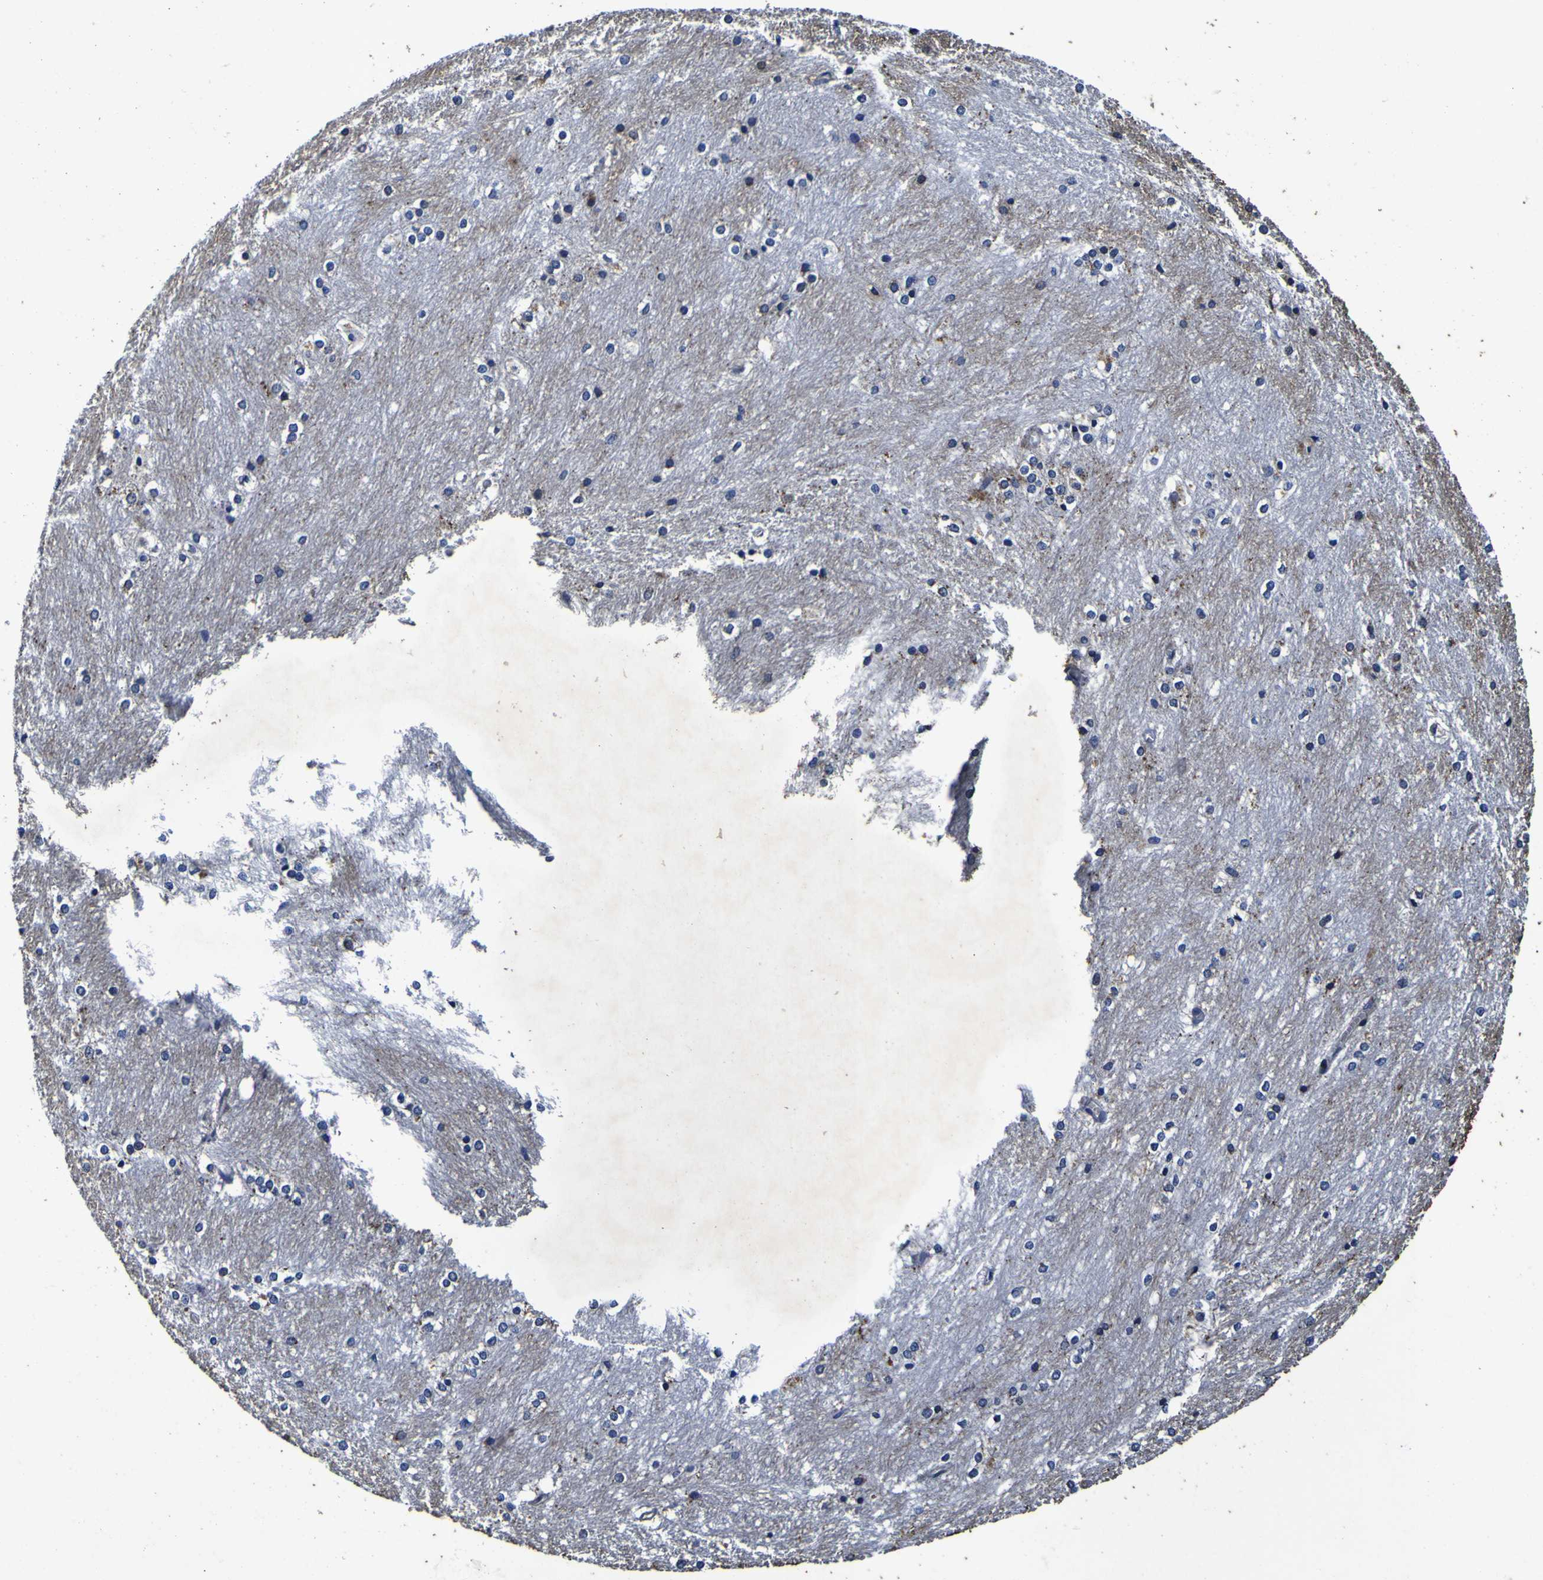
{"staining": {"intensity": "negative", "quantity": "none", "location": "none"}, "tissue": "caudate", "cell_type": "Glial cells", "image_type": "normal", "snomed": [{"axis": "morphology", "description": "Normal tissue, NOS"}, {"axis": "topography", "description": "Lateral ventricle wall"}], "caption": "A high-resolution histopathology image shows immunohistochemistry (IHC) staining of benign caudate, which shows no significant positivity in glial cells. (IHC, brightfield microscopy, high magnification).", "gene": "PANK4", "patient": {"sex": "female", "age": 19}}